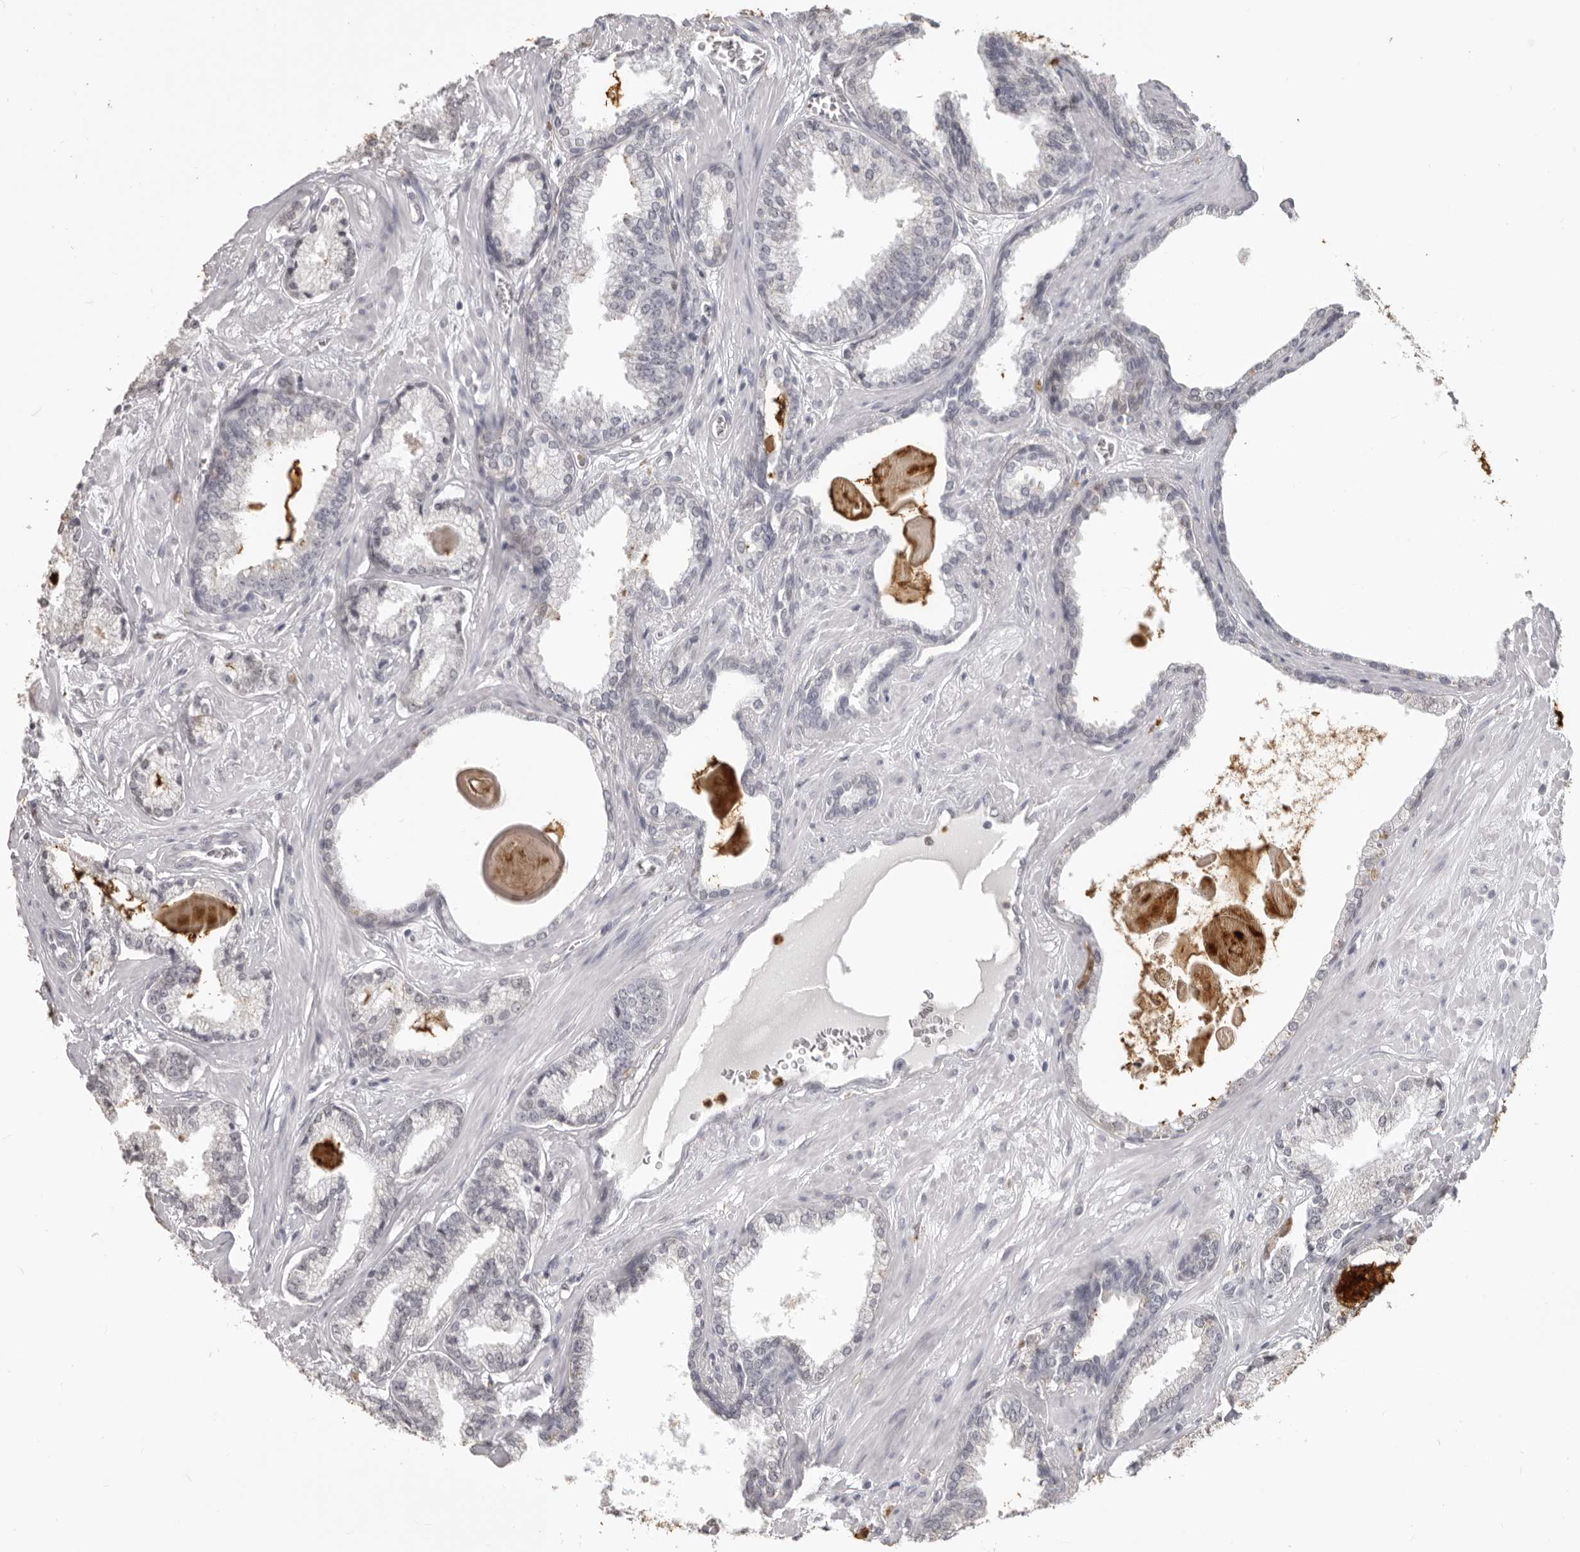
{"staining": {"intensity": "negative", "quantity": "none", "location": "none"}, "tissue": "prostate cancer", "cell_type": "Tumor cells", "image_type": "cancer", "snomed": [{"axis": "morphology", "description": "Adenocarcinoma, Low grade"}, {"axis": "topography", "description": "Prostate"}], "caption": "Tumor cells show no significant staining in prostate cancer.", "gene": "IL31", "patient": {"sex": "male", "age": 70}}